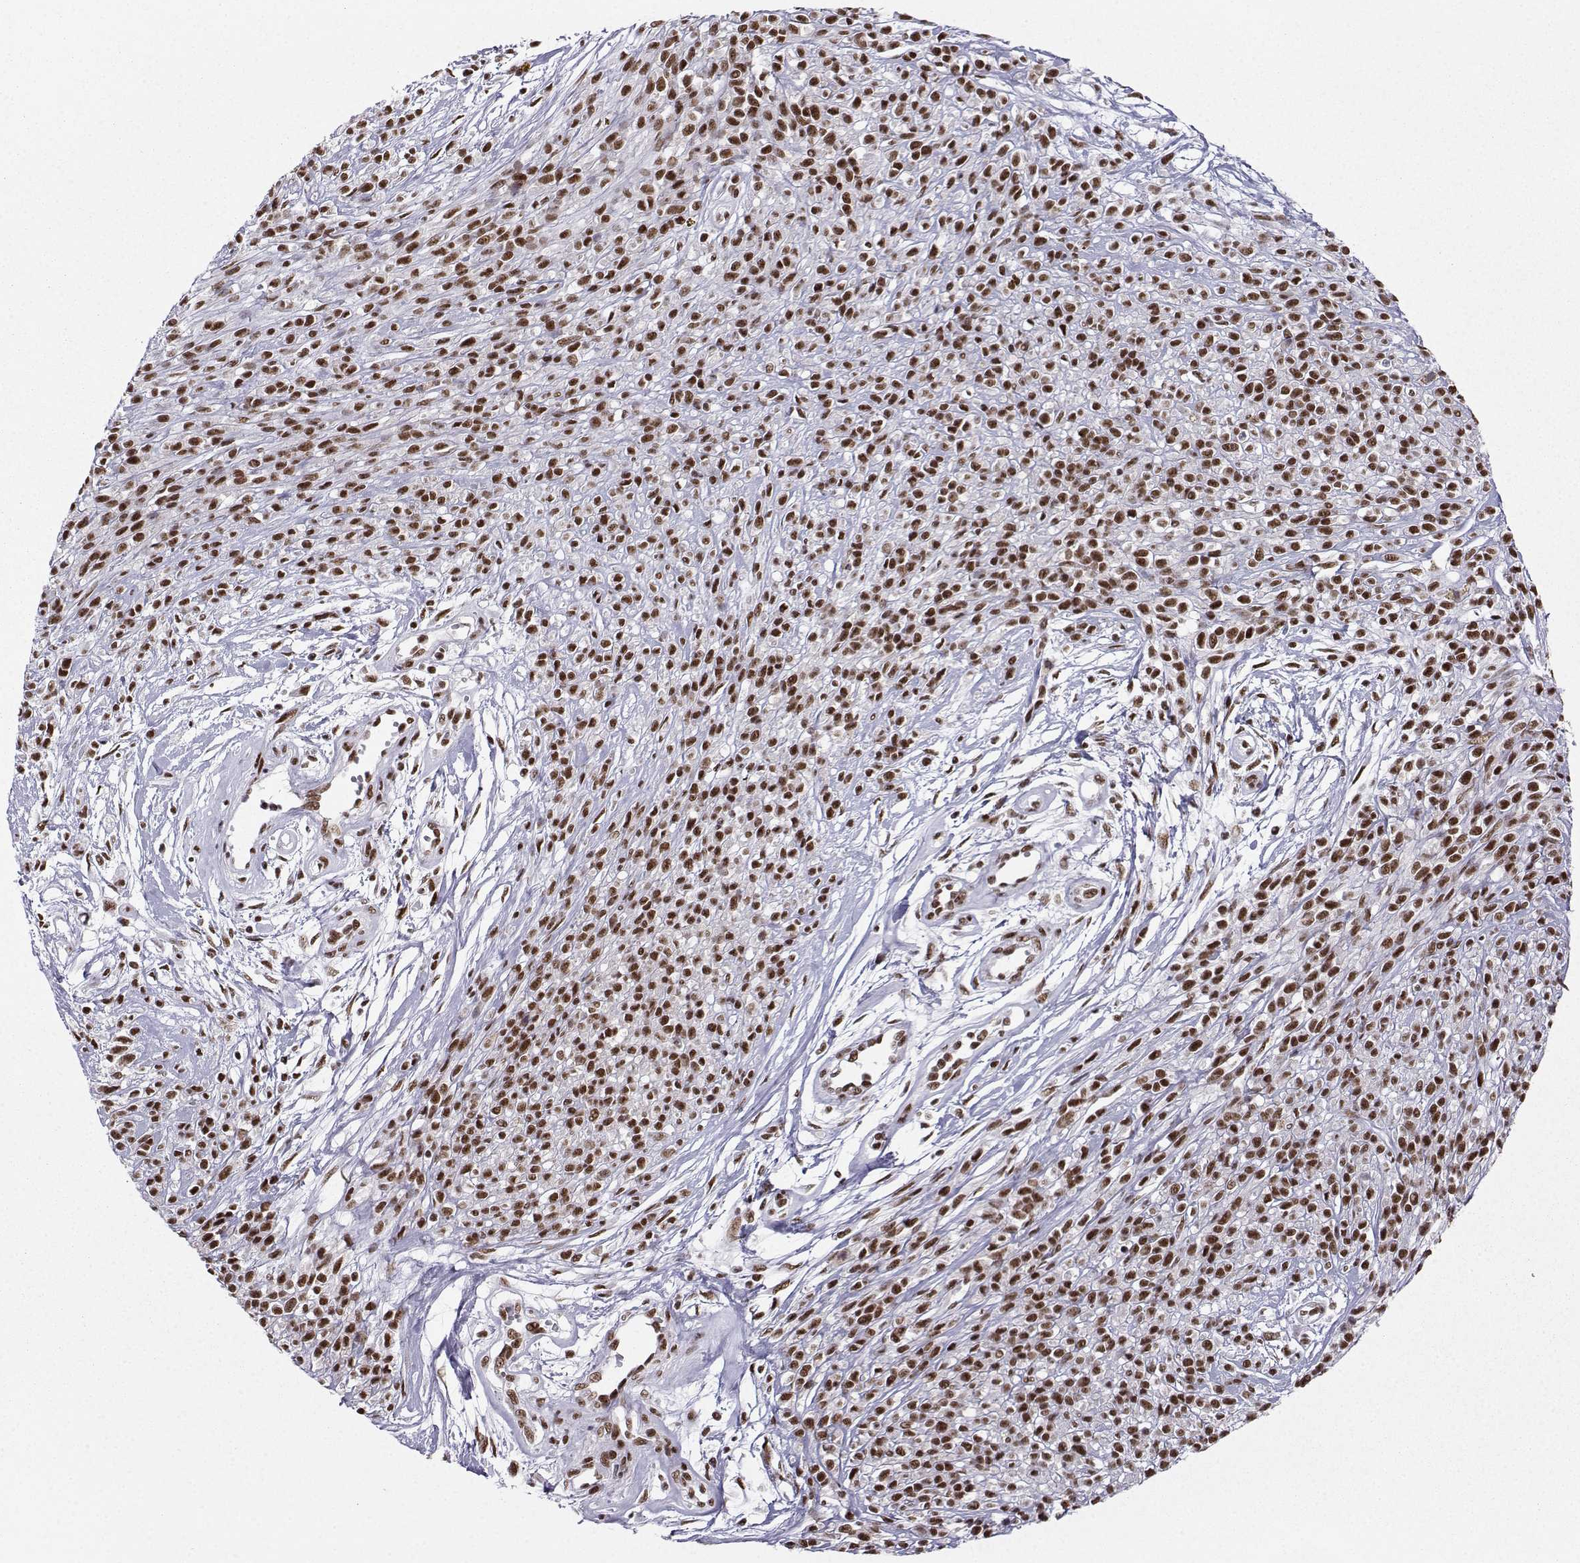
{"staining": {"intensity": "strong", "quantity": ">75%", "location": "nuclear"}, "tissue": "melanoma", "cell_type": "Tumor cells", "image_type": "cancer", "snomed": [{"axis": "morphology", "description": "Malignant melanoma, NOS"}, {"axis": "topography", "description": "Skin"}, {"axis": "topography", "description": "Skin of trunk"}], "caption": "About >75% of tumor cells in human malignant melanoma demonstrate strong nuclear protein staining as visualized by brown immunohistochemical staining.", "gene": "SNRPB2", "patient": {"sex": "male", "age": 74}}